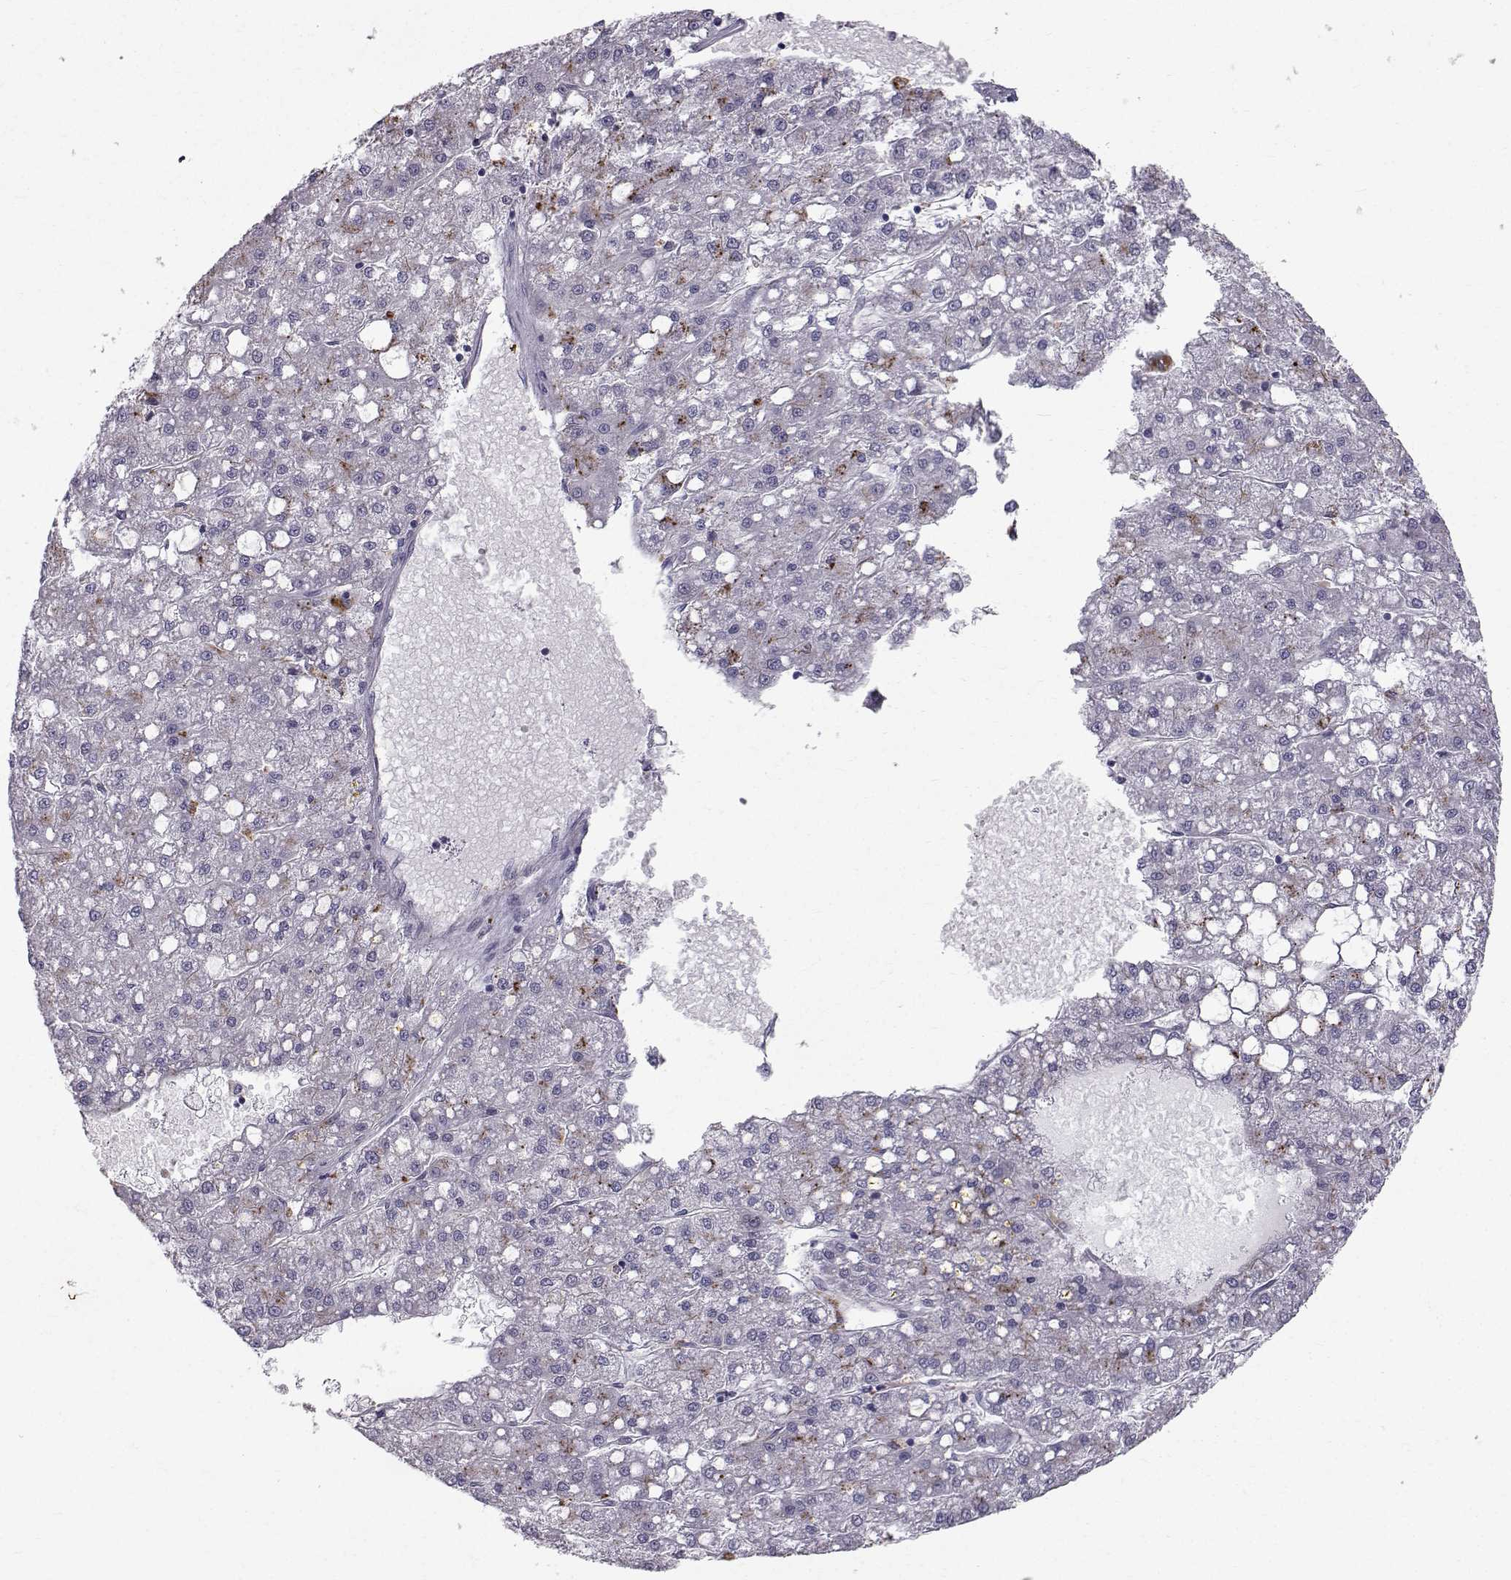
{"staining": {"intensity": "moderate", "quantity": "<25%", "location": "cytoplasmic/membranous"}, "tissue": "liver cancer", "cell_type": "Tumor cells", "image_type": "cancer", "snomed": [{"axis": "morphology", "description": "Carcinoma, Hepatocellular, NOS"}, {"axis": "topography", "description": "Liver"}], "caption": "Hepatocellular carcinoma (liver) stained with immunohistochemistry (IHC) reveals moderate cytoplasmic/membranous expression in about <25% of tumor cells. (Stains: DAB in brown, nuclei in blue, Microscopy: brightfield microscopy at high magnification).", "gene": "CALCR", "patient": {"sex": "male", "age": 67}}